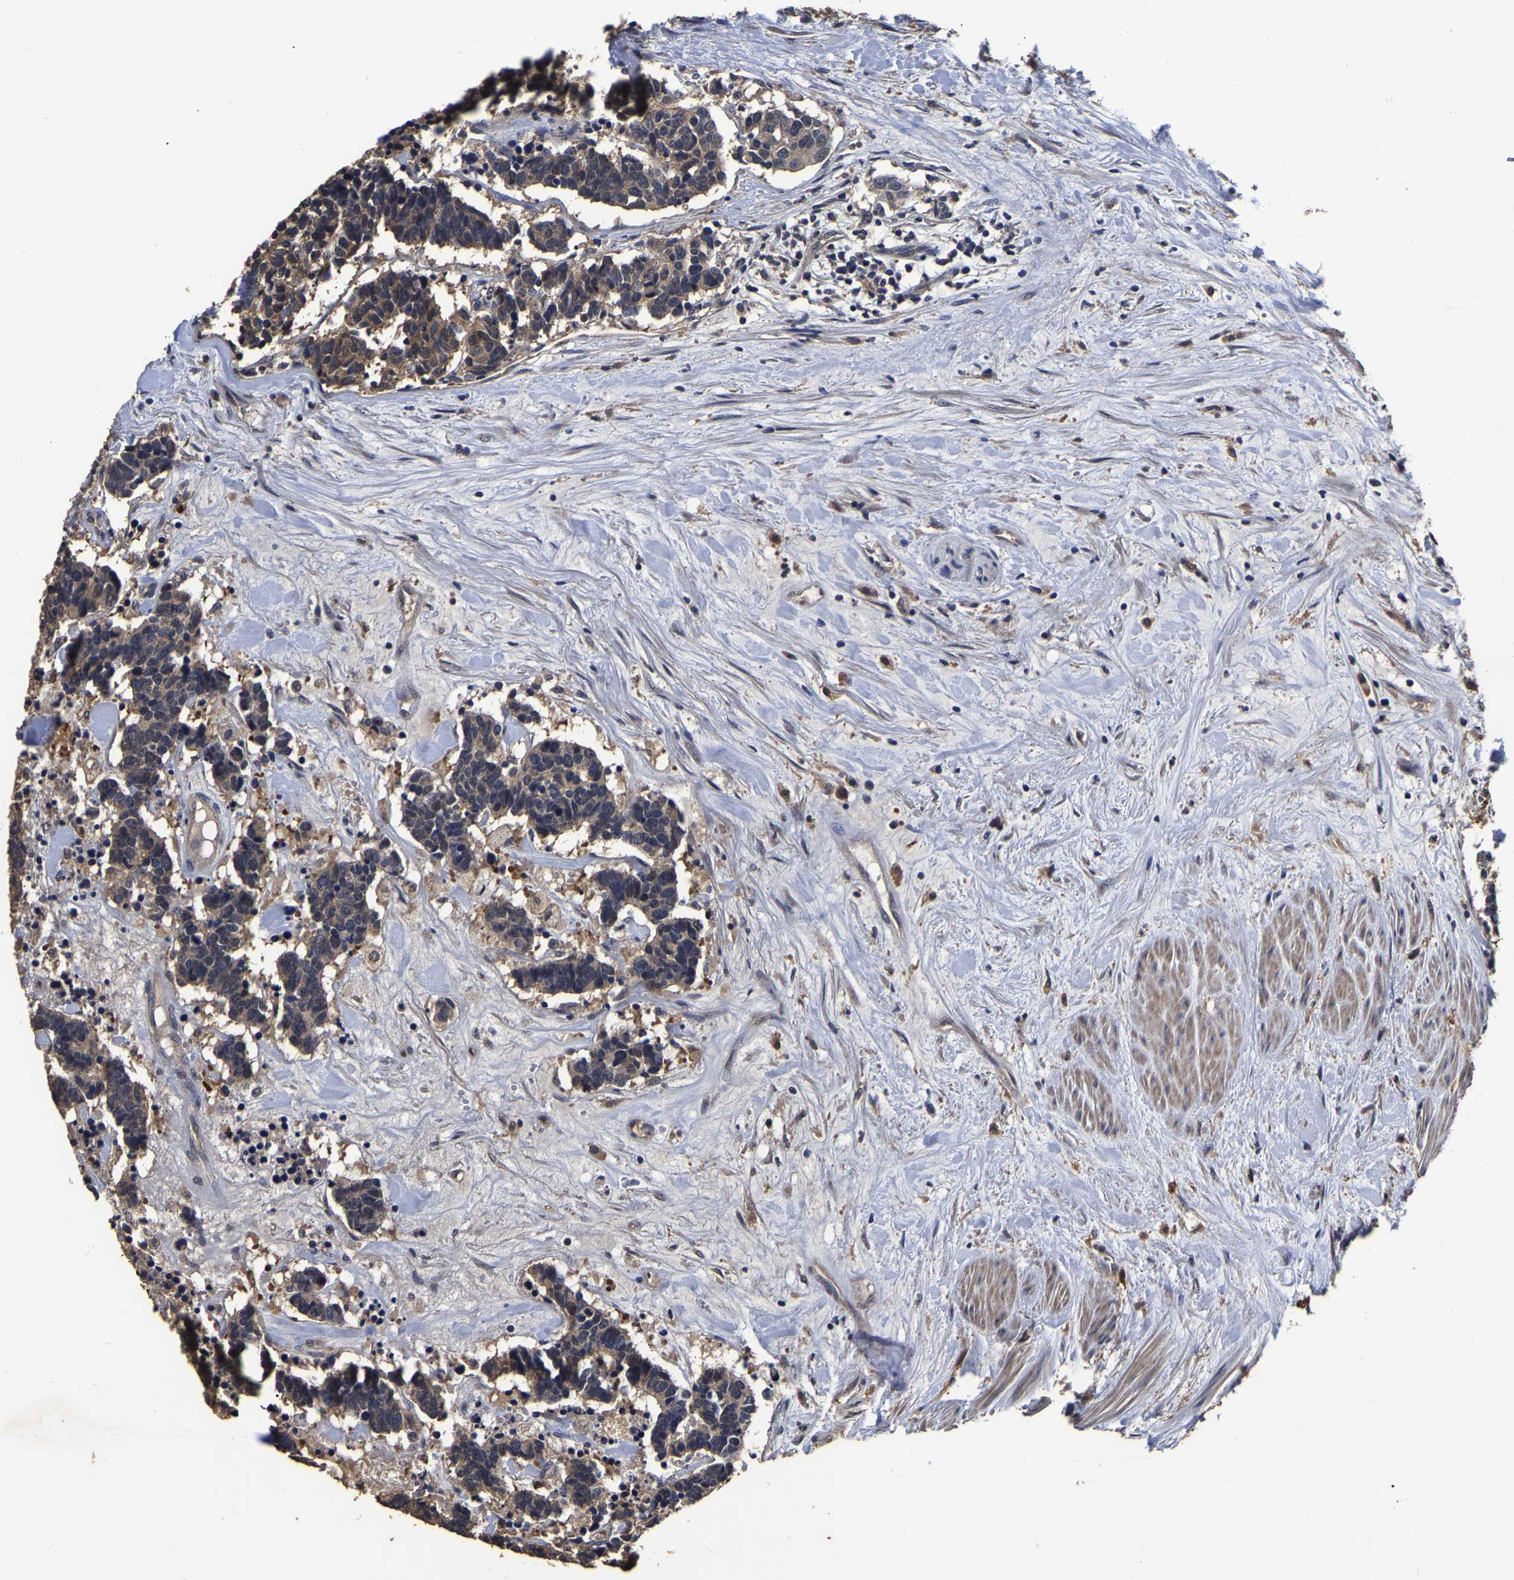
{"staining": {"intensity": "weak", "quantity": ">75%", "location": "cytoplasmic/membranous"}, "tissue": "carcinoid", "cell_type": "Tumor cells", "image_type": "cancer", "snomed": [{"axis": "morphology", "description": "Carcinoma, NOS"}, {"axis": "morphology", "description": "Carcinoid, malignant, NOS"}, {"axis": "topography", "description": "Urinary bladder"}], "caption": "High-magnification brightfield microscopy of carcinoma stained with DAB (3,3'-diaminobenzidine) (brown) and counterstained with hematoxylin (blue). tumor cells exhibit weak cytoplasmic/membranous expression is identified in about>75% of cells.", "gene": "STK32C", "patient": {"sex": "male", "age": 57}}